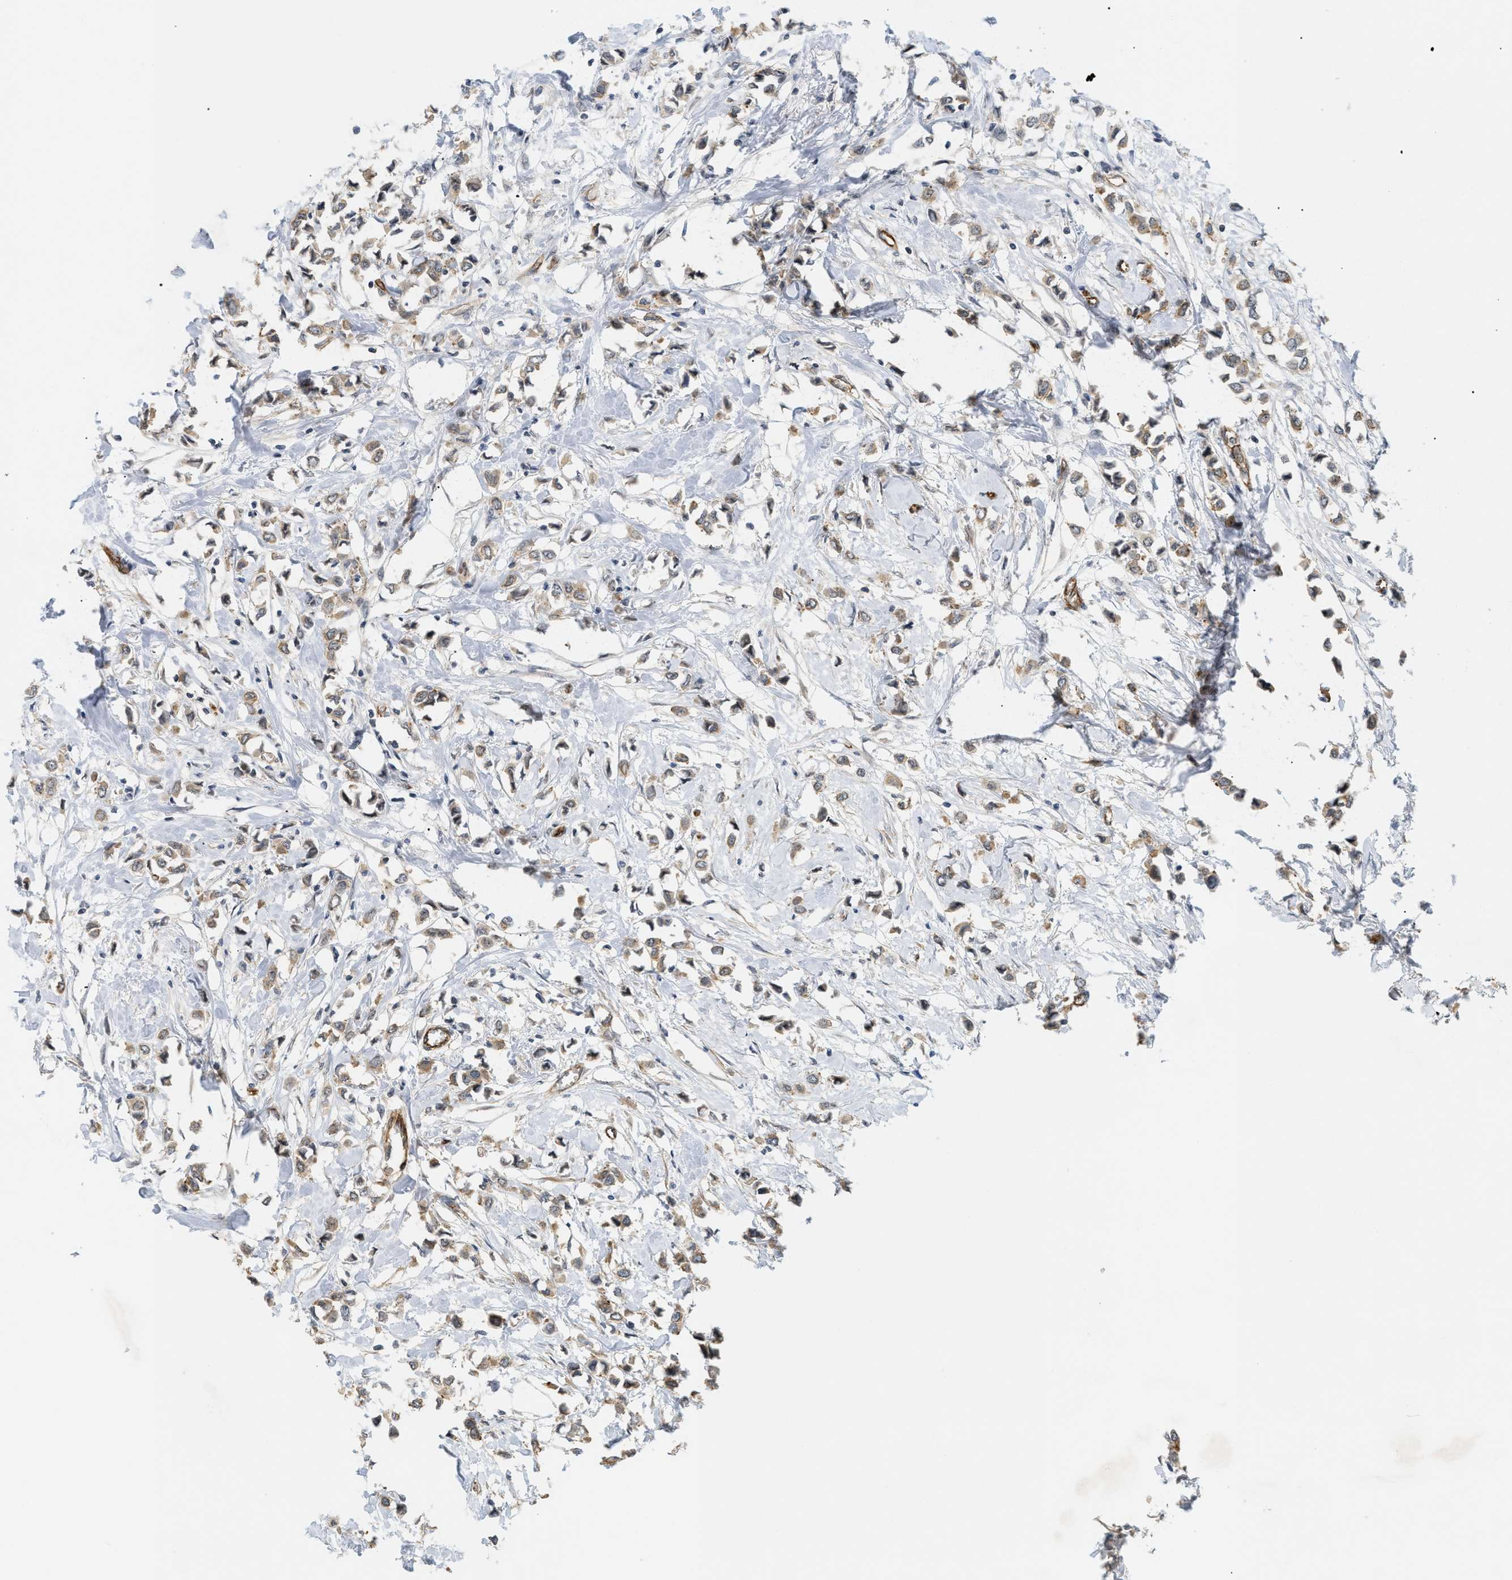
{"staining": {"intensity": "weak", "quantity": ">75%", "location": "cytoplasmic/membranous"}, "tissue": "breast cancer", "cell_type": "Tumor cells", "image_type": "cancer", "snomed": [{"axis": "morphology", "description": "Lobular carcinoma"}, {"axis": "topography", "description": "Breast"}], "caption": "Weak cytoplasmic/membranous positivity for a protein is present in approximately >75% of tumor cells of breast cancer (lobular carcinoma) using immunohistochemistry.", "gene": "PALMD", "patient": {"sex": "female", "age": 51}}